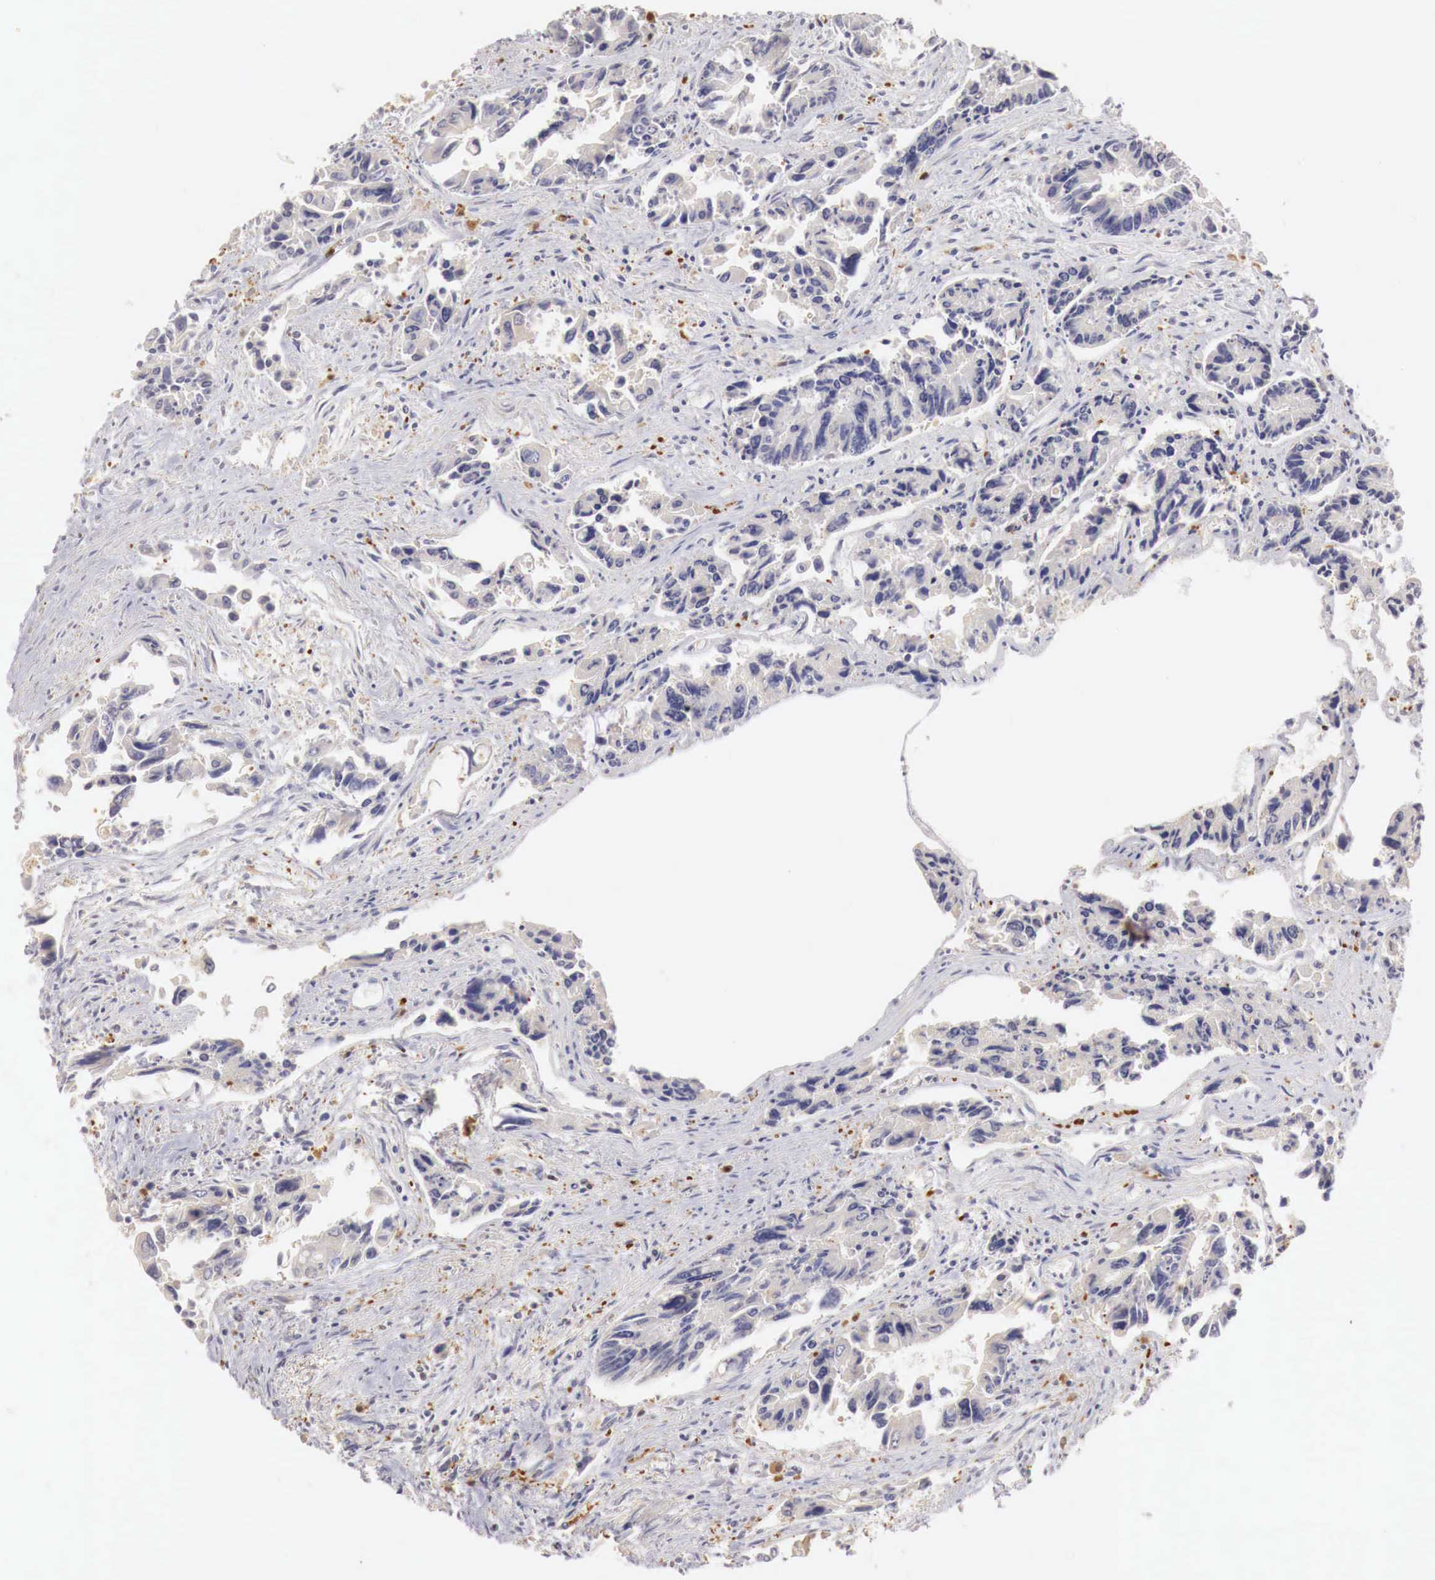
{"staining": {"intensity": "weak", "quantity": "<25%", "location": "cytoplasmic/membranous"}, "tissue": "colorectal cancer", "cell_type": "Tumor cells", "image_type": "cancer", "snomed": [{"axis": "morphology", "description": "Adenocarcinoma, NOS"}, {"axis": "topography", "description": "Rectum"}], "caption": "DAB immunohistochemical staining of colorectal adenocarcinoma demonstrates no significant expression in tumor cells.", "gene": "RENBP", "patient": {"sex": "male", "age": 76}}